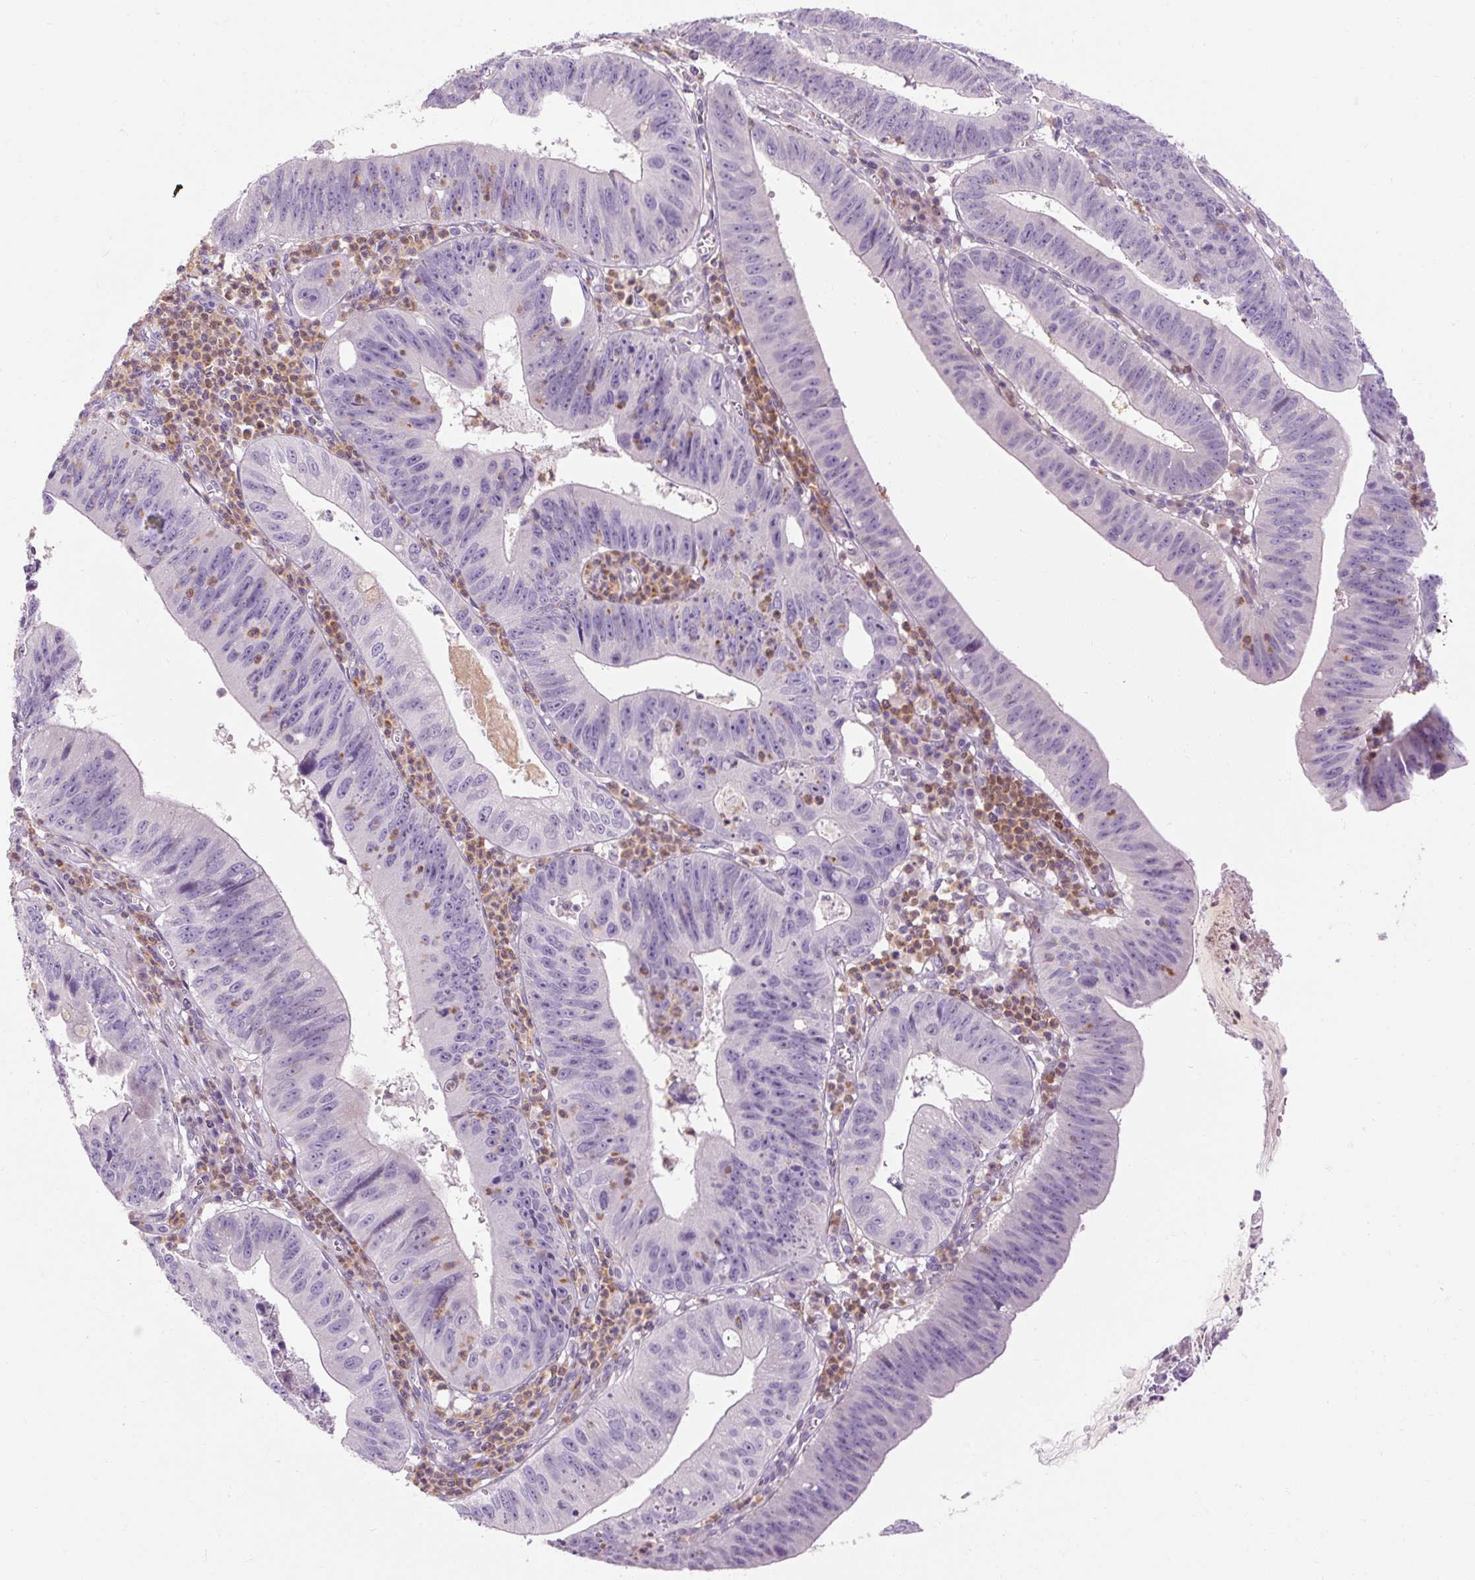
{"staining": {"intensity": "negative", "quantity": "none", "location": "none"}, "tissue": "stomach cancer", "cell_type": "Tumor cells", "image_type": "cancer", "snomed": [{"axis": "morphology", "description": "Adenocarcinoma, NOS"}, {"axis": "topography", "description": "Stomach"}], "caption": "This image is of stomach cancer stained with IHC to label a protein in brown with the nuclei are counter-stained blue. There is no expression in tumor cells. (DAB IHC visualized using brightfield microscopy, high magnification).", "gene": "TIGD2", "patient": {"sex": "male", "age": 59}}